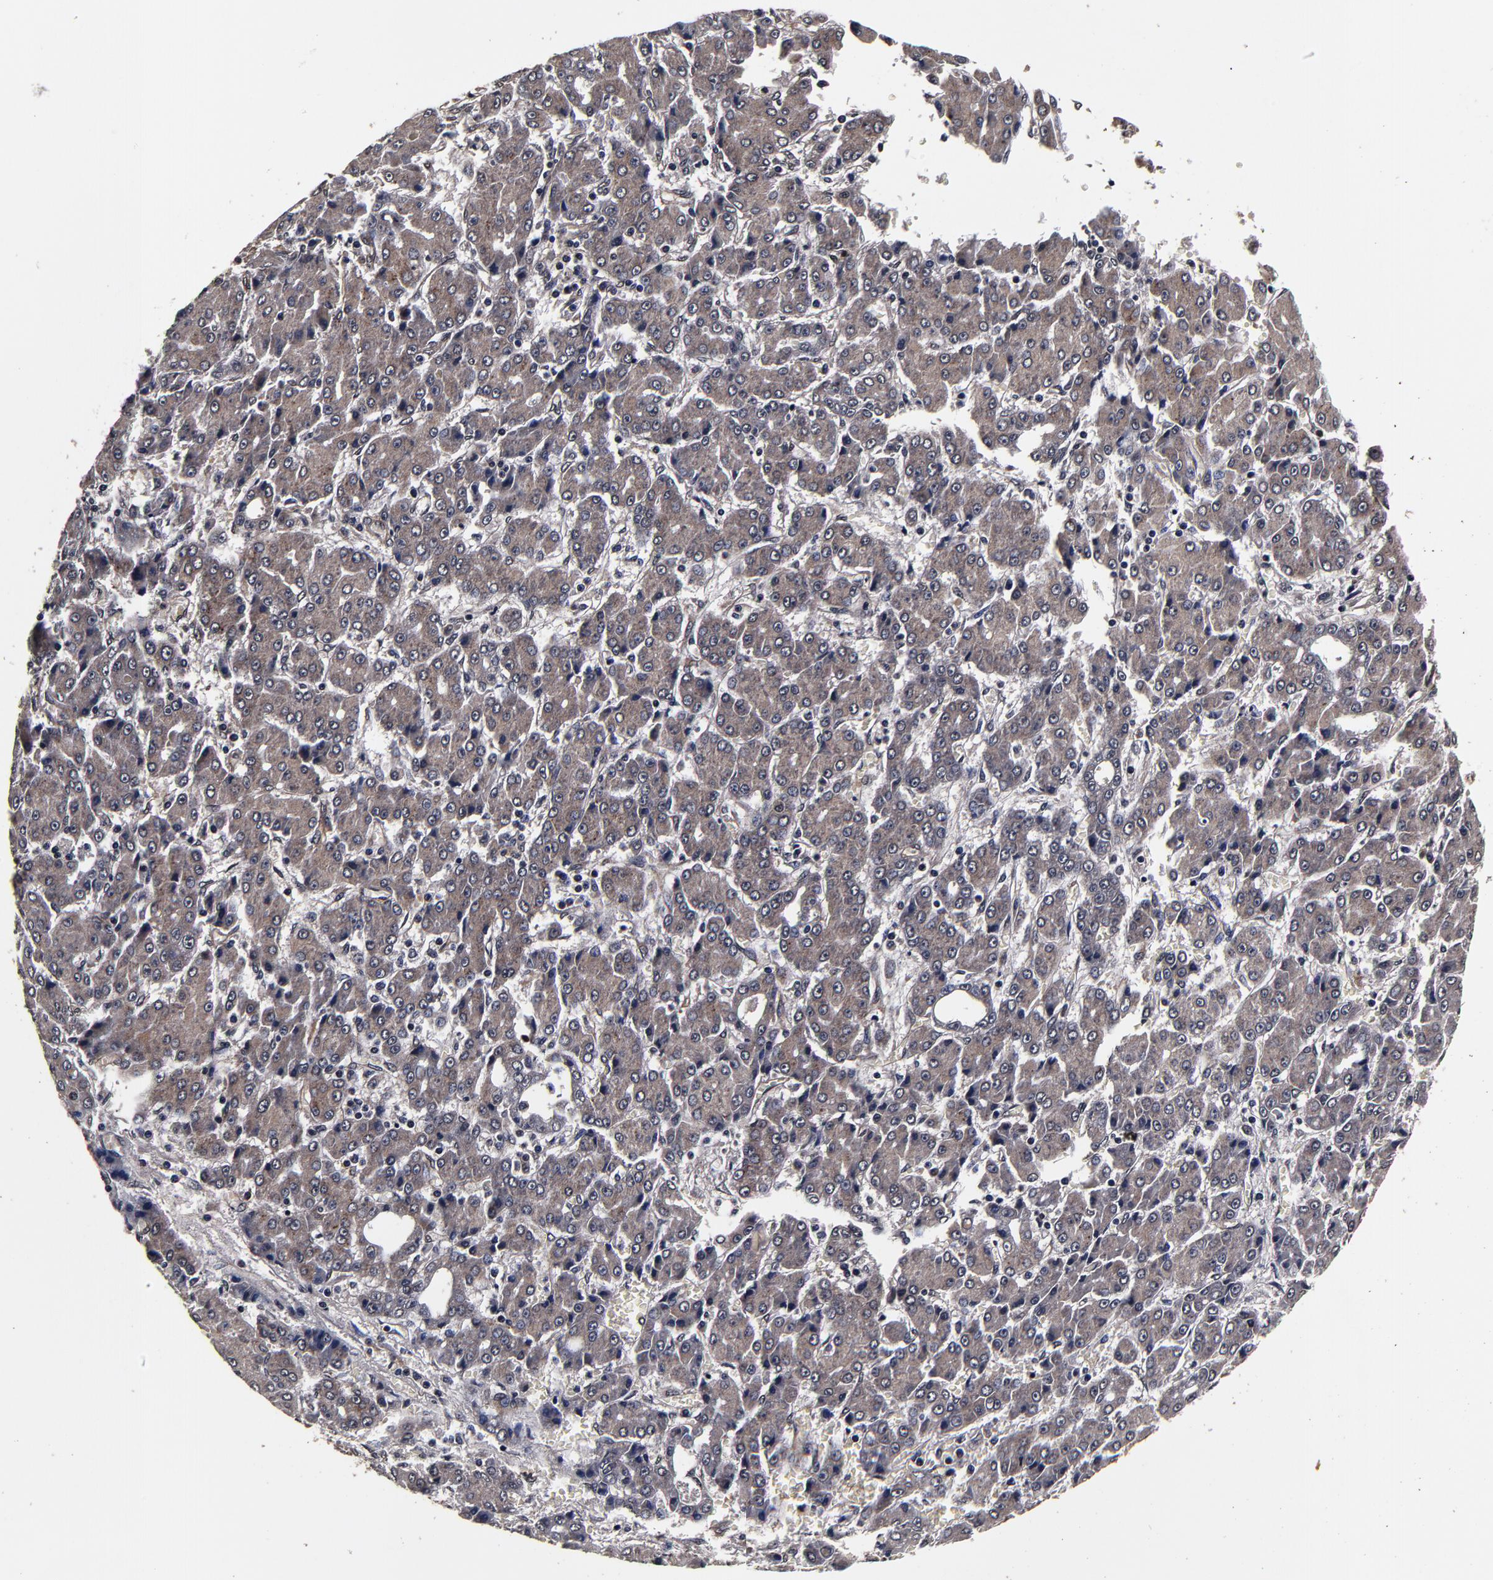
{"staining": {"intensity": "moderate", "quantity": ">75%", "location": "cytoplasmic/membranous"}, "tissue": "liver cancer", "cell_type": "Tumor cells", "image_type": "cancer", "snomed": [{"axis": "morphology", "description": "Carcinoma, Hepatocellular, NOS"}, {"axis": "topography", "description": "Liver"}], "caption": "IHC image of liver cancer (hepatocellular carcinoma) stained for a protein (brown), which exhibits medium levels of moderate cytoplasmic/membranous expression in about >75% of tumor cells.", "gene": "MMP15", "patient": {"sex": "male", "age": 69}}